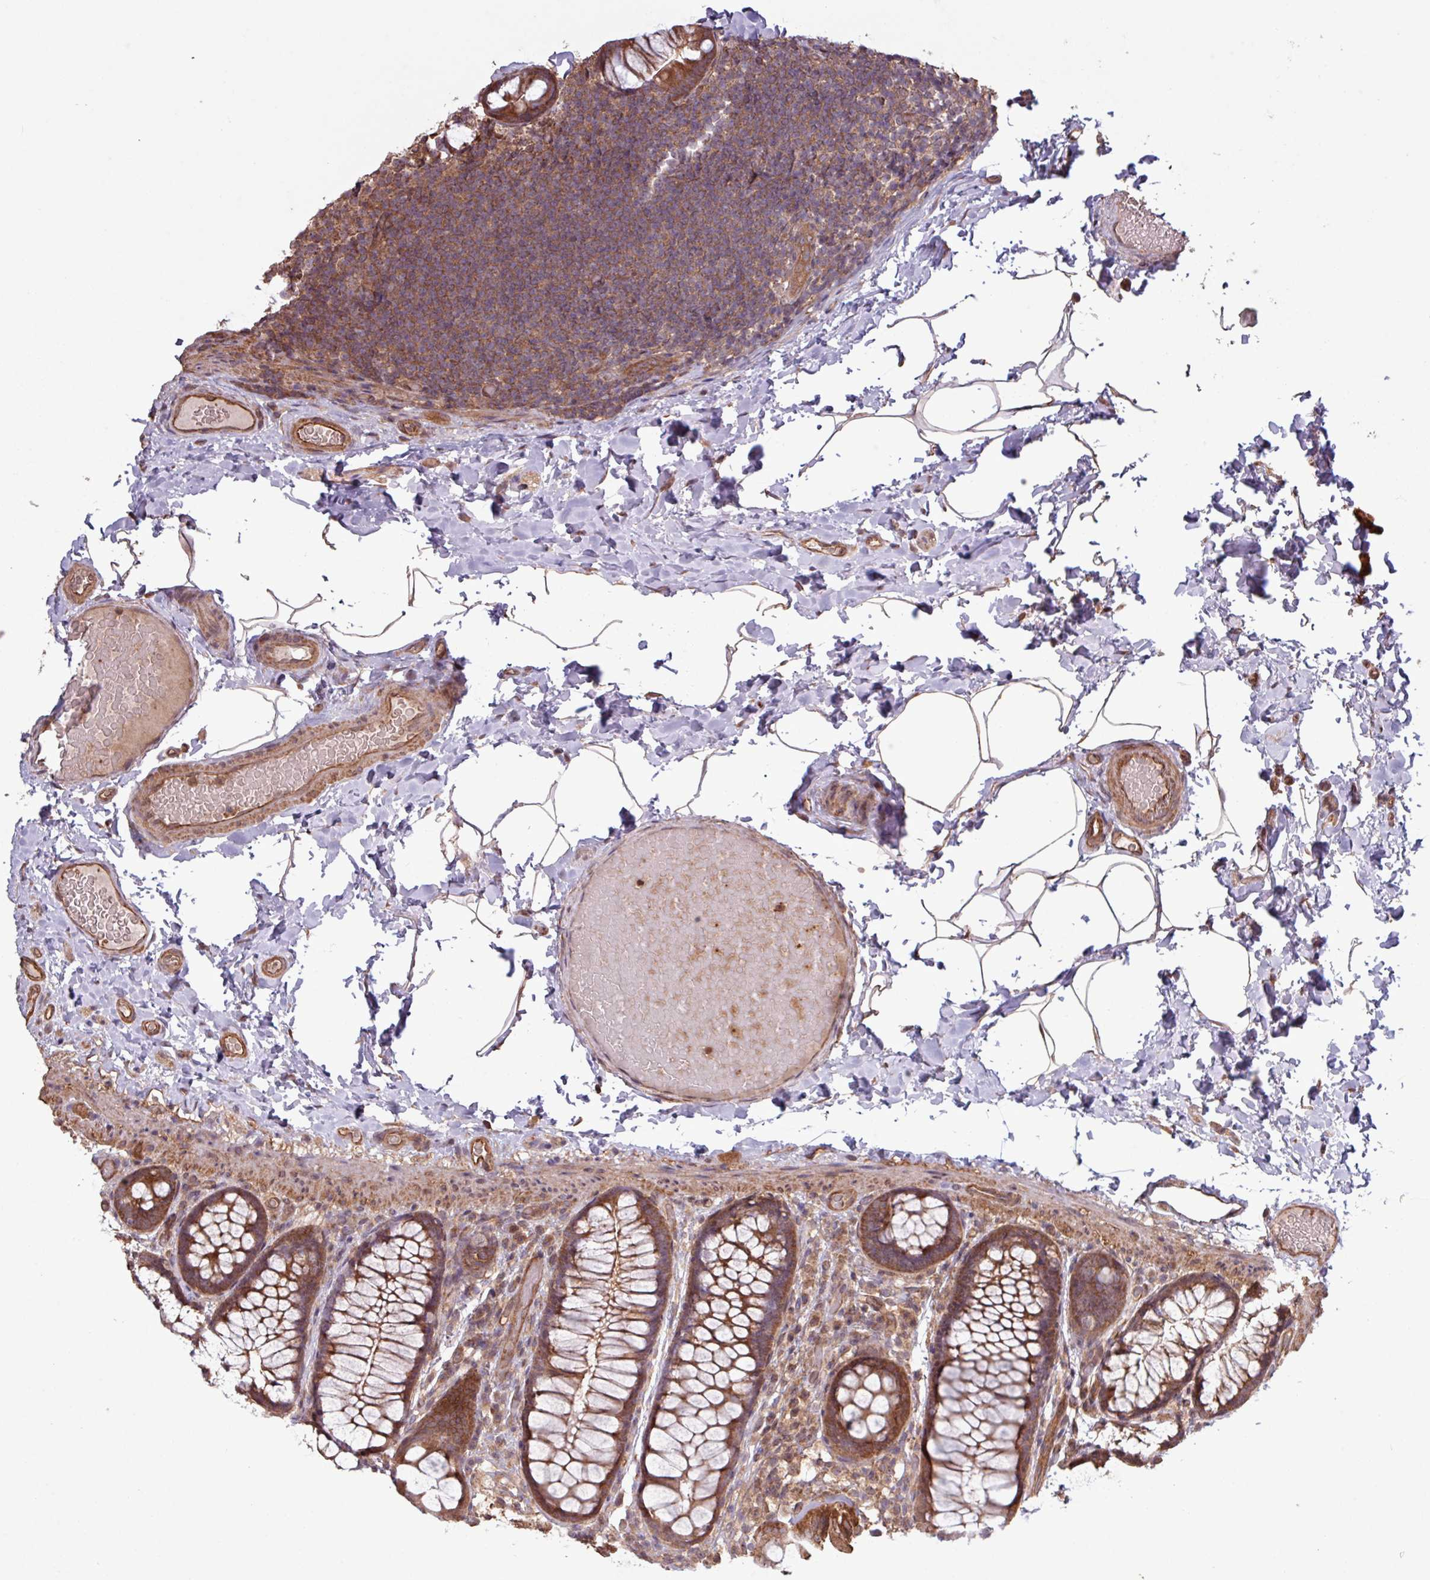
{"staining": {"intensity": "moderate", "quantity": ">75%", "location": "cytoplasmic/membranous"}, "tissue": "colon", "cell_type": "Endothelial cells", "image_type": "normal", "snomed": [{"axis": "morphology", "description": "Normal tissue, NOS"}, {"axis": "topography", "description": "Colon"}], "caption": "This photomicrograph displays unremarkable colon stained with immunohistochemistry to label a protein in brown. The cytoplasmic/membranous of endothelial cells show moderate positivity for the protein. Nuclei are counter-stained blue.", "gene": "TRABD2A", "patient": {"sex": "male", "age": 46}}